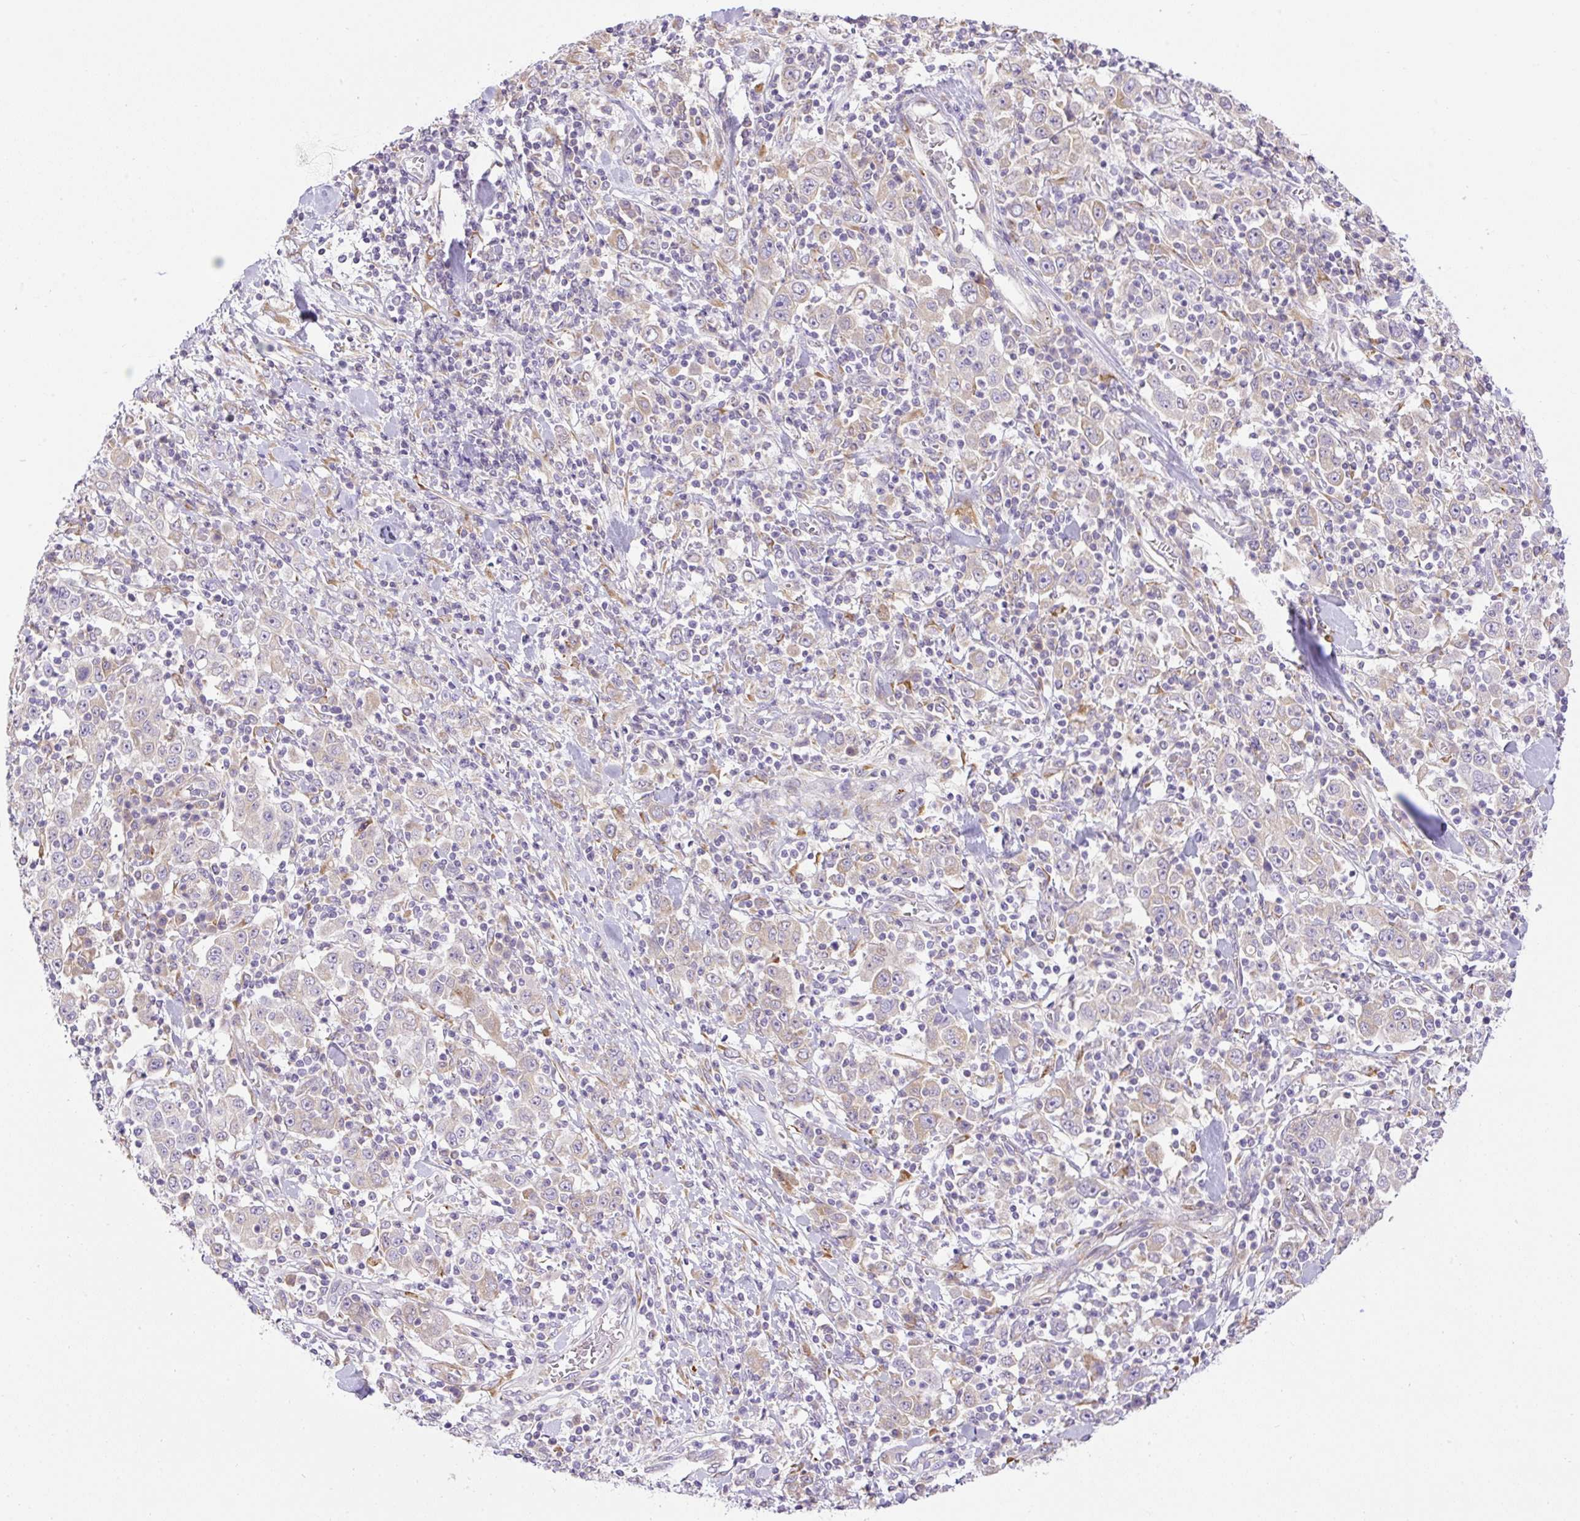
{"staining": {"intensity": "weak", "quantity": "<25%", "location": "cytoplasmic/membranous"}, "tissue": "stomach cancer", "cell_type": "Tumor cells", "image_type": "cancer", "snomed": [{"axis": "morphology", "description": "Normal tissue, NOS"}, {"axis": "morphology", "description": "Adenocarcinoma, NOS"}, {"axis": "topography", "description": "Stomach, upper"}, {"axis": "topography", "description": "Stomach"}], "caption": "Tumor cells show no significant protein expression in adenocarcinoma (stomach). (Brightfield microscopy of DAB IHC at high magnification).", "gene": "POFUT1", "patient": {"sex": "male", "age": 59}}